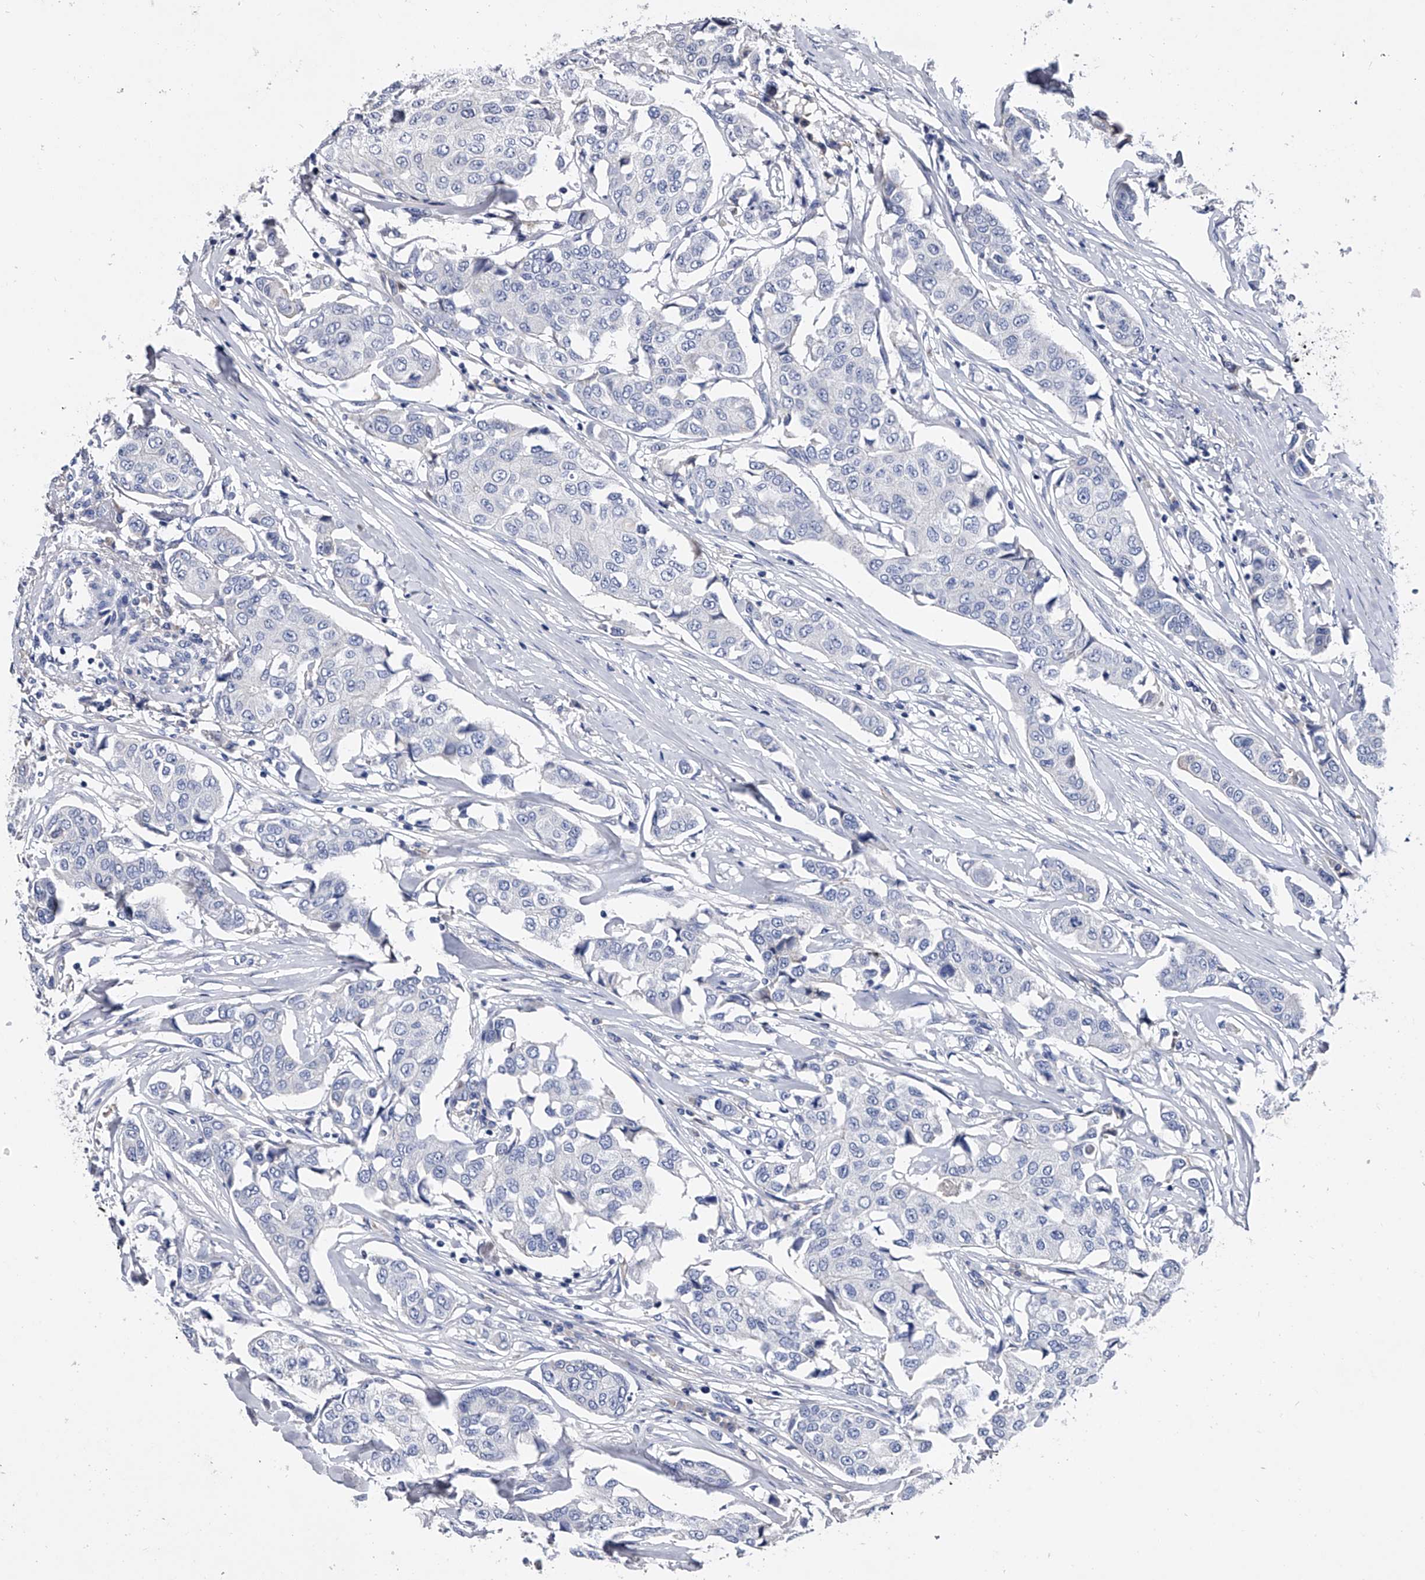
{"staining": {"intensity": "negative", "quantity": "none", "location": "none"}, "tissue": "breast cancer", "cell_type": "Tumor cells", "image_type": "cancer", "snomed": [{"axis": "morphology", "description": "Duct carcinoma"}, {"axis": "topography", "description": "Breast"}], "caption": "This is an immunohistochemistry (IHC) image of human breast cancer. There is no positivity in tumor cells.", "gene": "EFCAB7", "patient": {"sex": "female", "age": 80}}